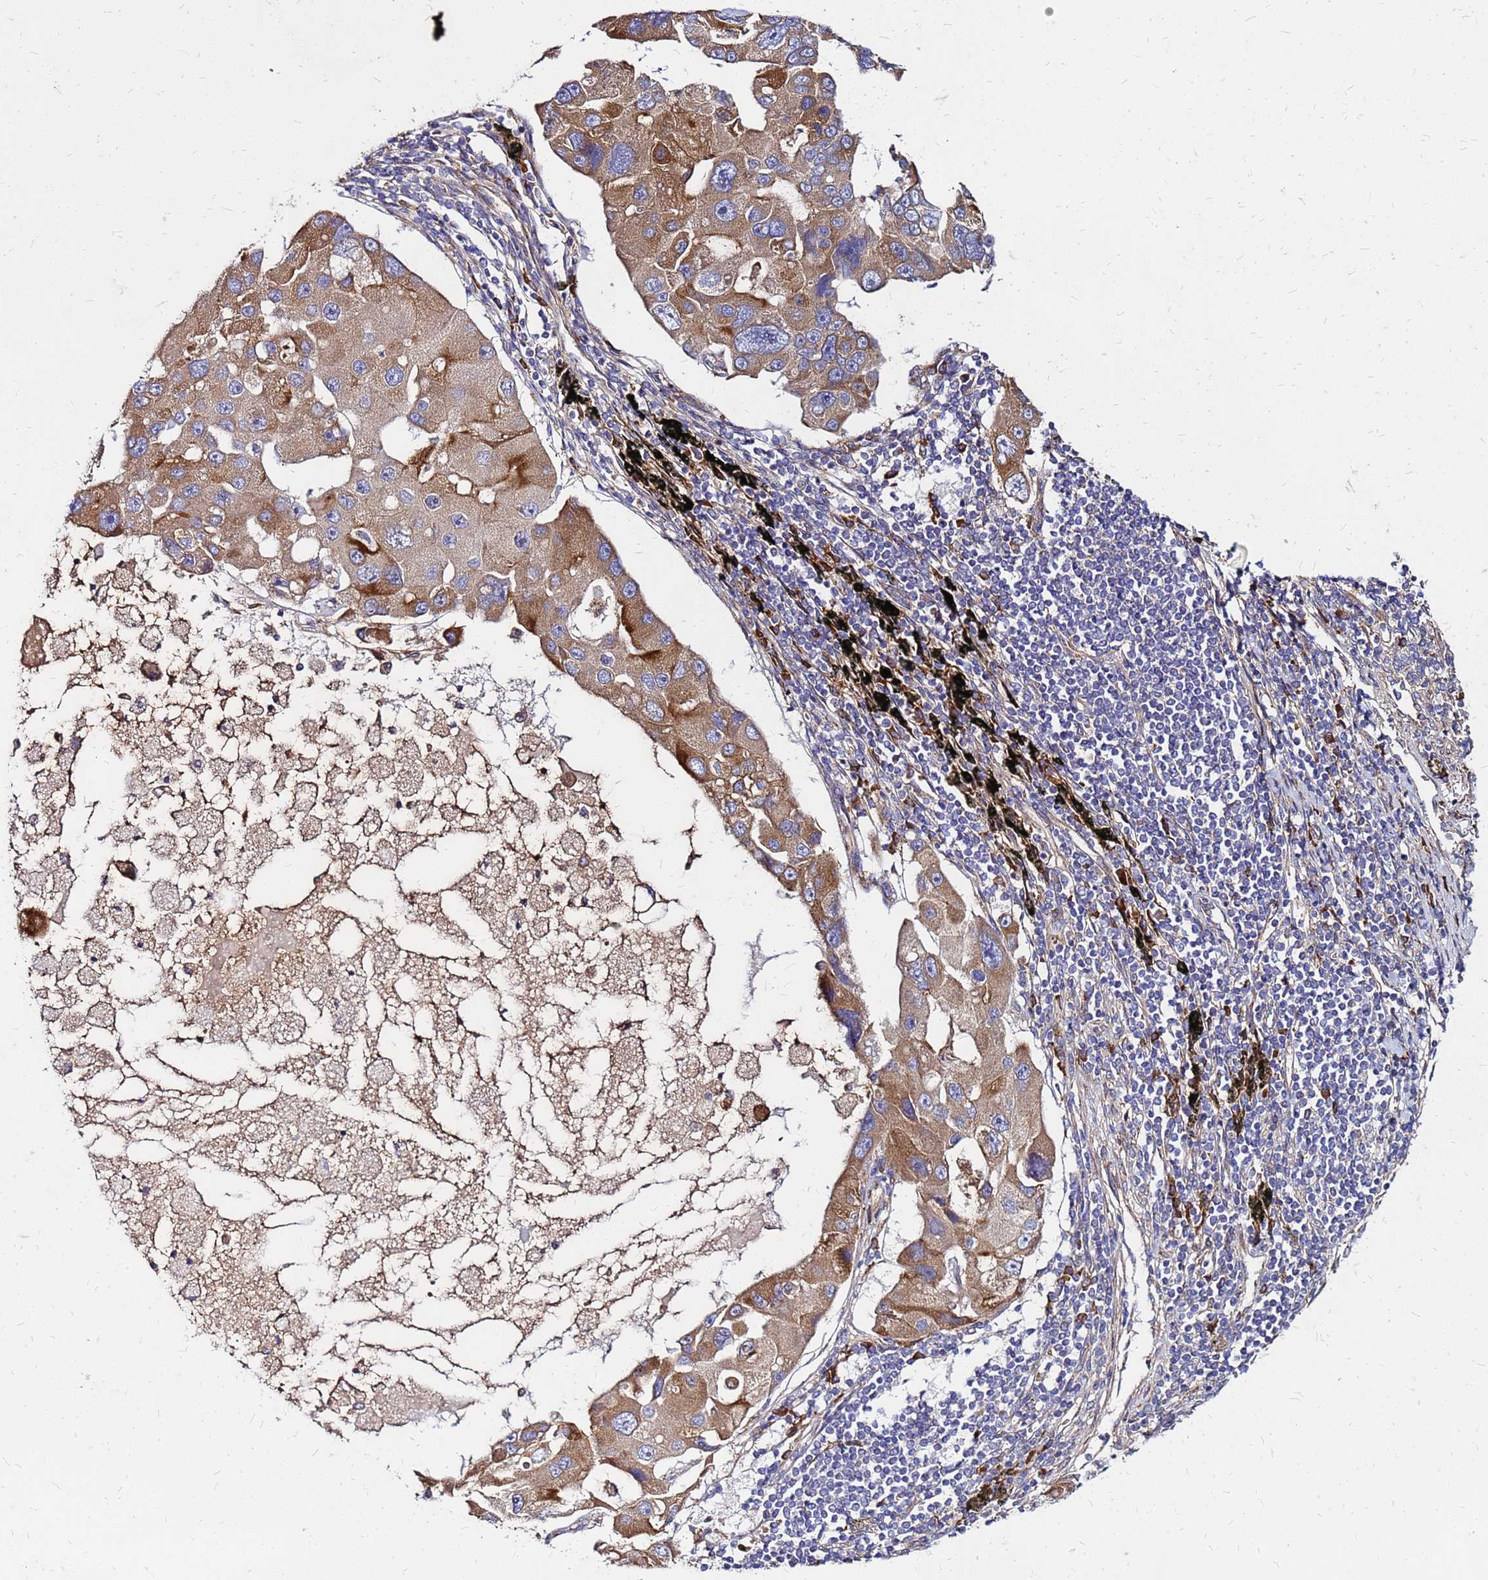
{"staining": {"intensity": "moderate", "quantity": ">75%", "location": "cytoplasmic/membranous"}, "tissue": "lung cancer", "cell_type": "Tumor cells", "image_type": "cancer", "snomed": [{"axis": "morphology", "description": "Adenocarcinoma, NOS"}, {"axis": "topography", "description": "Lung"}], "caption": "Human lung cancer (adenocarcinoma) stained with a protein marker exhibits moderate staining in tumor cells.", "gene": "VMO1", "patient": {"sex": "female", "age": 54}}